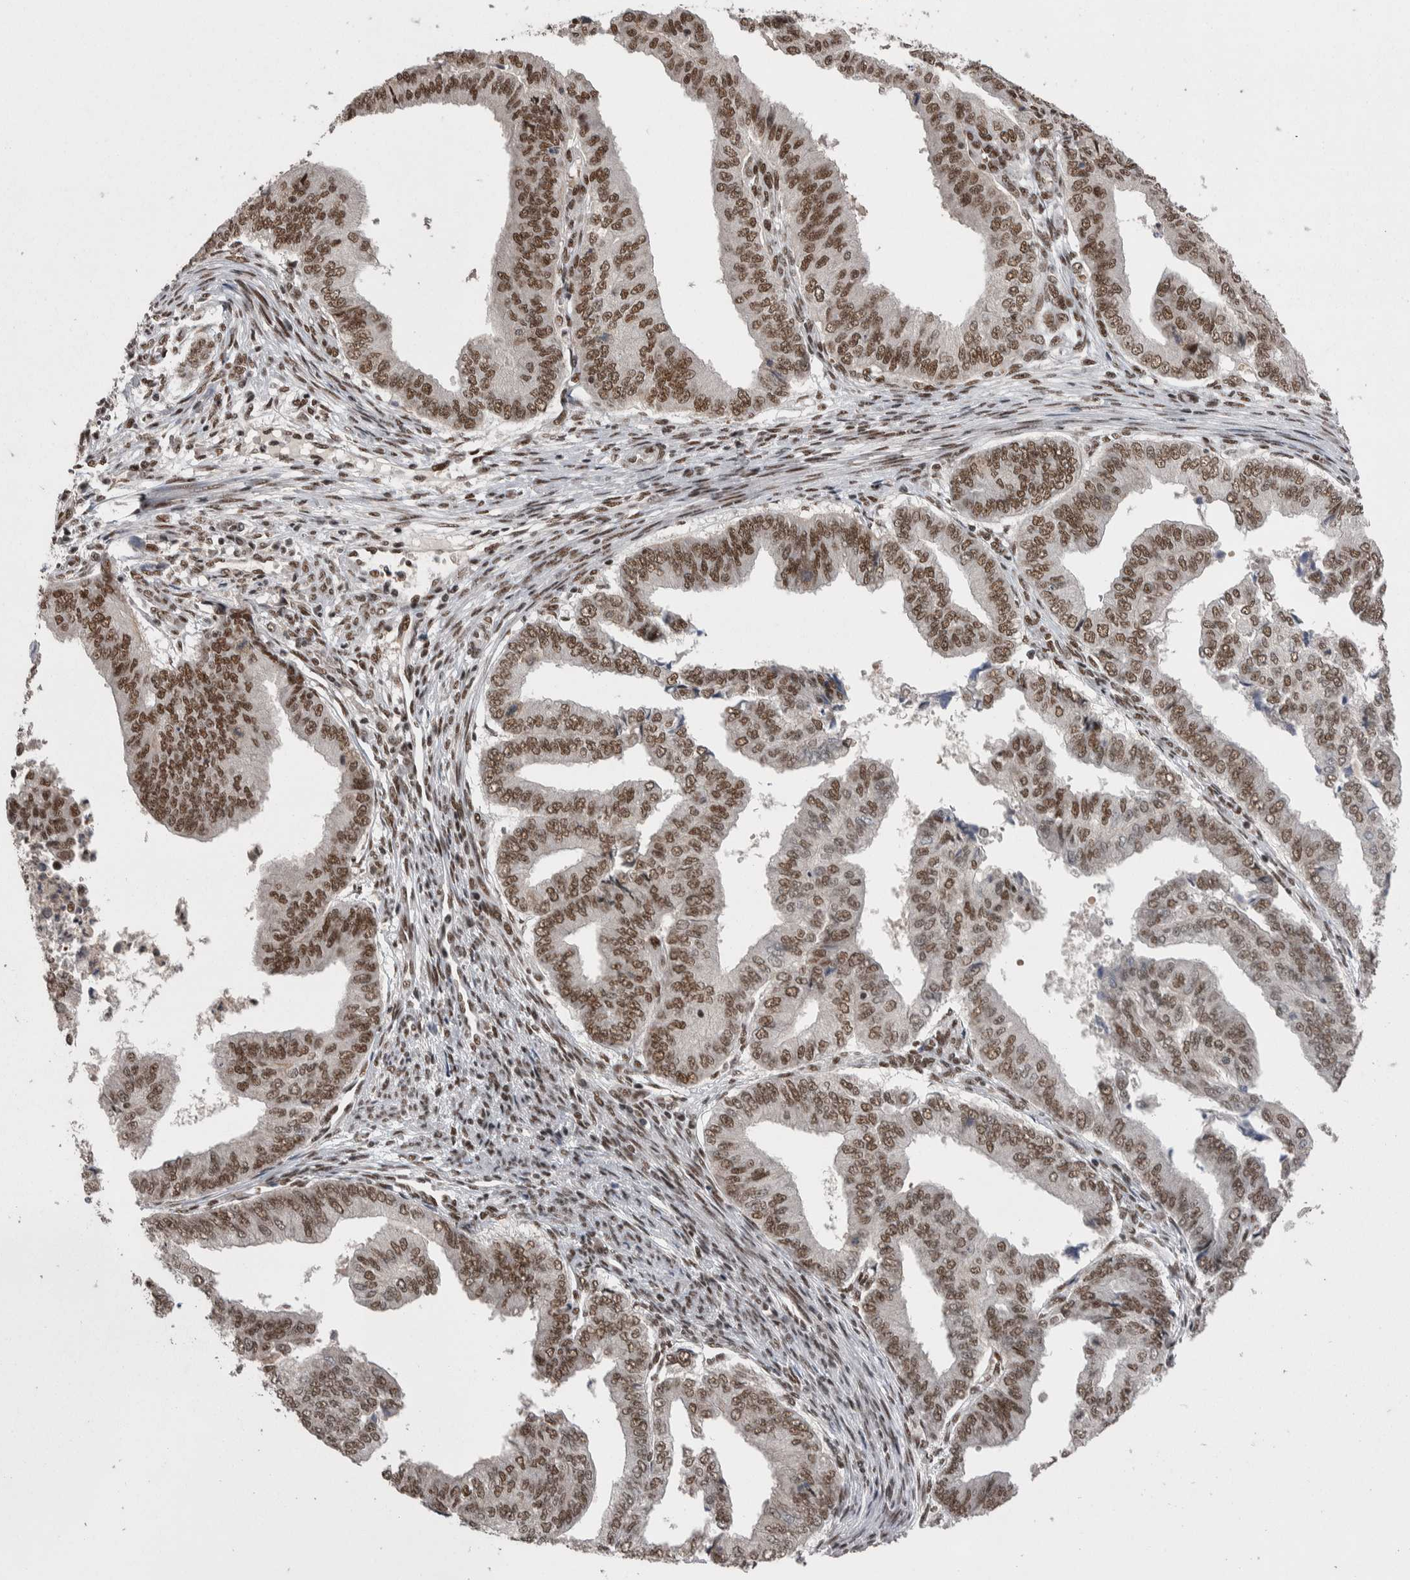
{"staining": {"intensity": "moderate", "quantity": ">75%", "location": "nuclear"}, "tissue": "endometrial cancer", "cell_type": "Tumor cells", "image_type": "cancer", "snomed": [{"axis": "morphology", "description": "Polyp, NOS"}, {"axis": "morphology", "description": "Adenocarcinoma, NOS"}, {"axis": "morphology", "description": "Adenoma, NOS"}, {"axis": "topography", "description": "Endometrium"}], "caption": "A histopathology image of human endometrial cancer (adenoma) stained for a protein displays moderate nuclear brown staining in tumor cells. (Brightfield microscopy of DAB IHC at high magnification).", "gene": "DMTF1", "patient": {"sex": "female", "age": 79}}